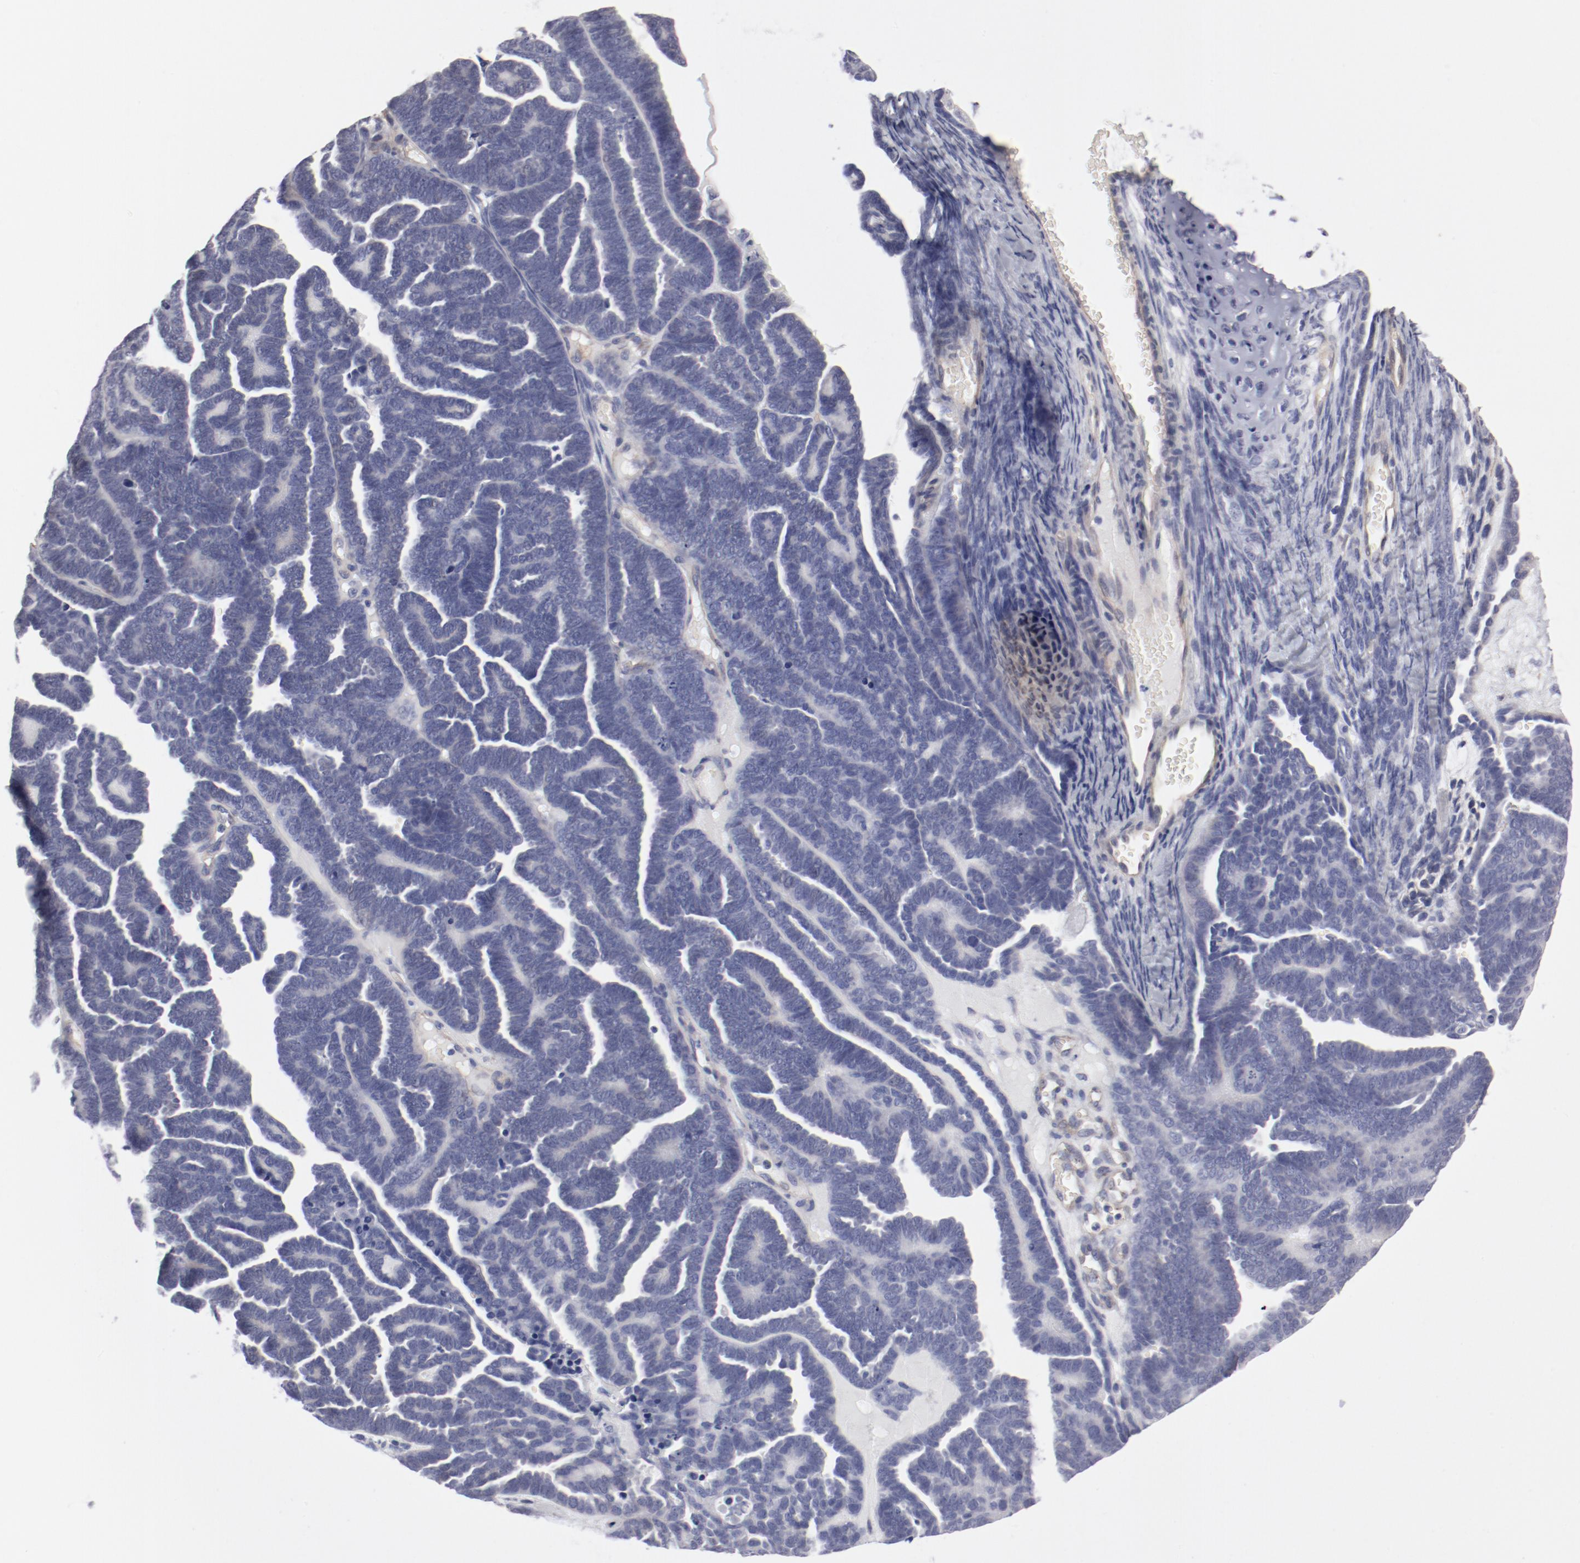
{"staining": {"intensity": "negative", "quantity": "none", "location": "none"}, "tissue": "endometrial cancer", "cell_type": "Tumor cells", "image_type": "cancer", "snomed": [{"axis": "morphology", "description": "Neoplasm, malignant, NOS"}, {"axis": "topography", "description": "Endometrium"}], "caption": "There is no significant expression in tumor cells of endometrial cancer. (DAB immunohistochemistry (IHC), high magnification).", "gene": "LAX1", "patient": {"sex": "female", "age": 74}}